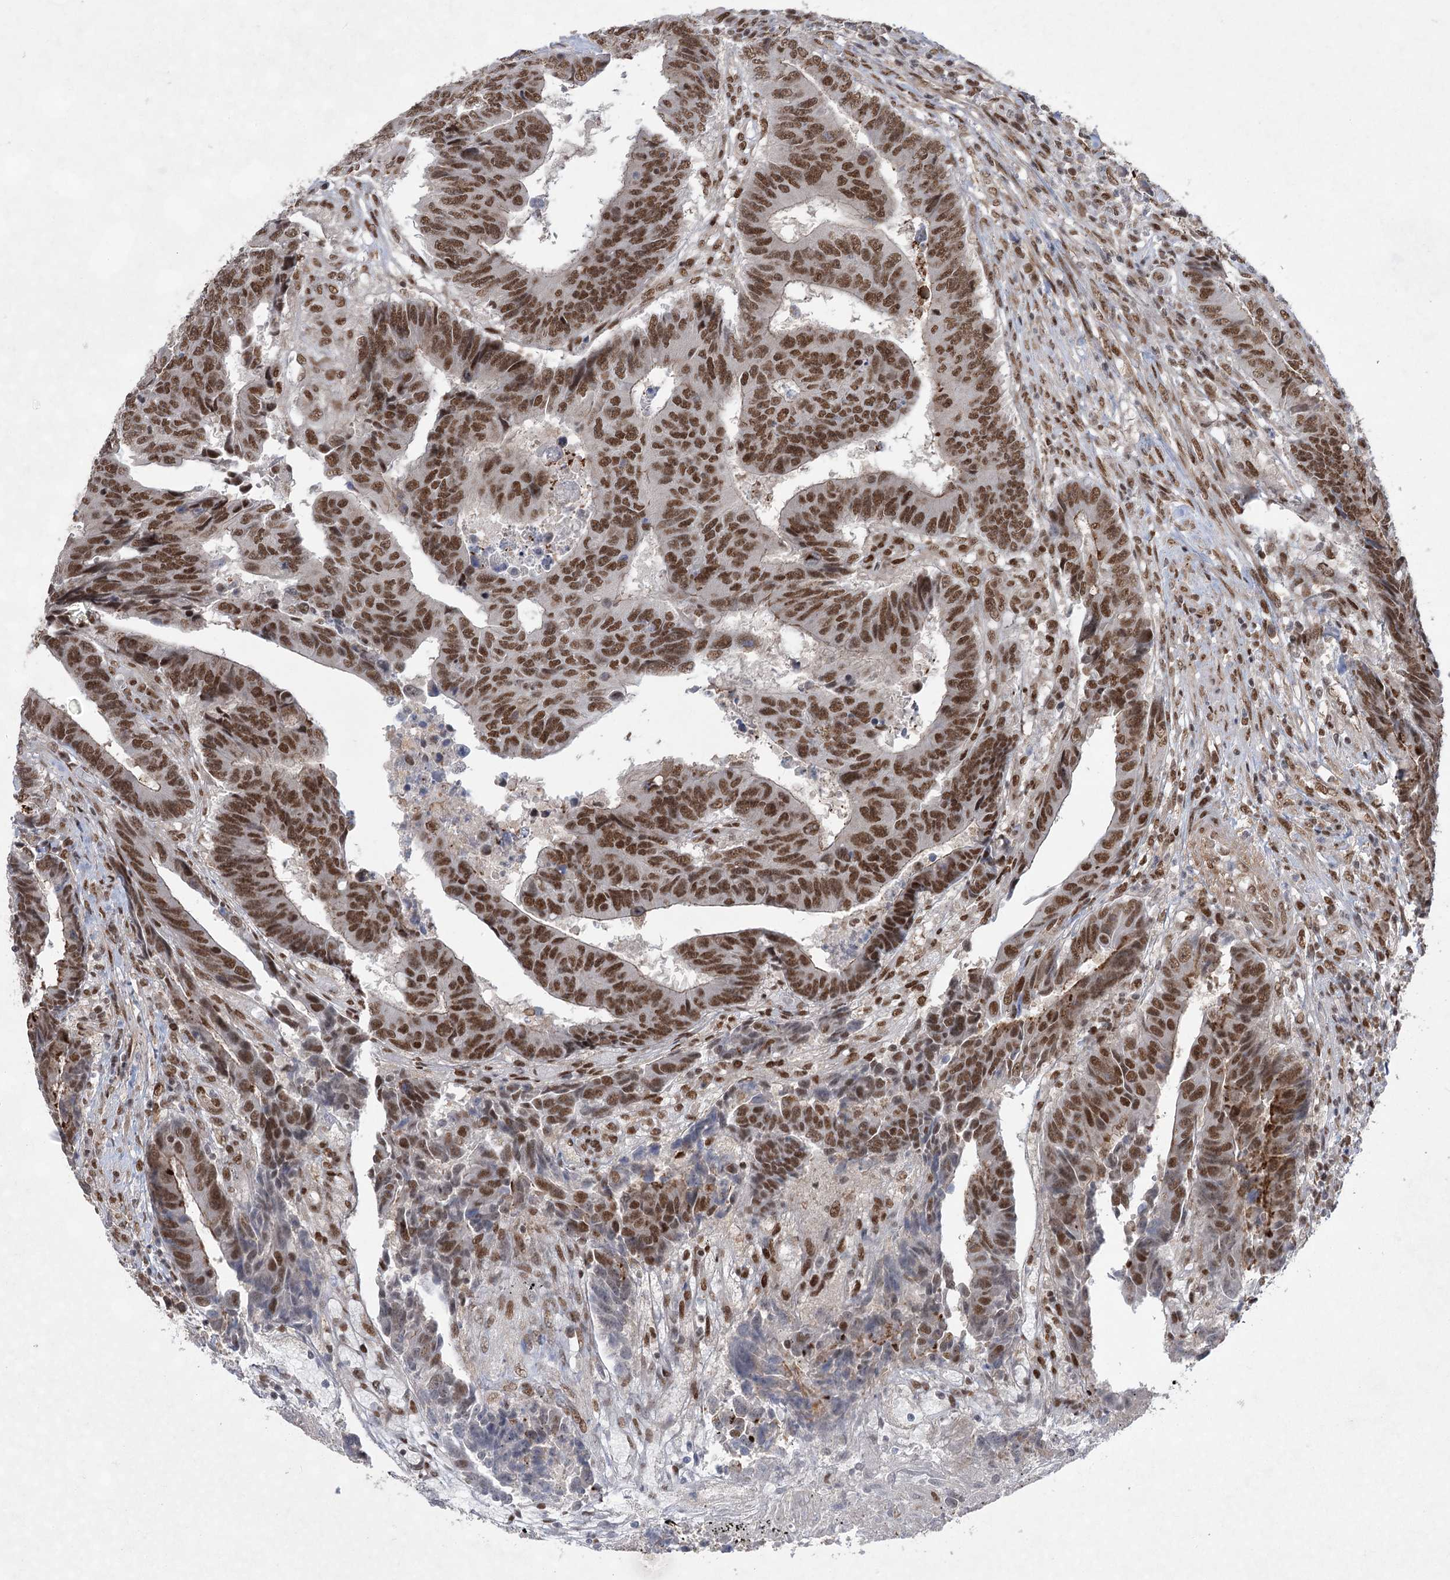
{"staining": {"intensity": "strong", "quantity": ">75%", "location": "nuclear"}, "tissue": "colorectal cancer", "cell_type": "Tumor cells", "image_type": "cancer", "snomed": [{"axis": "morphology", "description": "Adenocarcinoma, NOS"}, {"axis": "topography", "description": "Rectum"}], "caption": "This photomicrograph displays immunohistochemistry (IHC) staining of colorectal cancer (adenocarcinoma), with high strong nuclear expression in about >75% of tumor cells.", "gene": "ZCCHC8", "patient": {"sex": "male", "age": 84}}